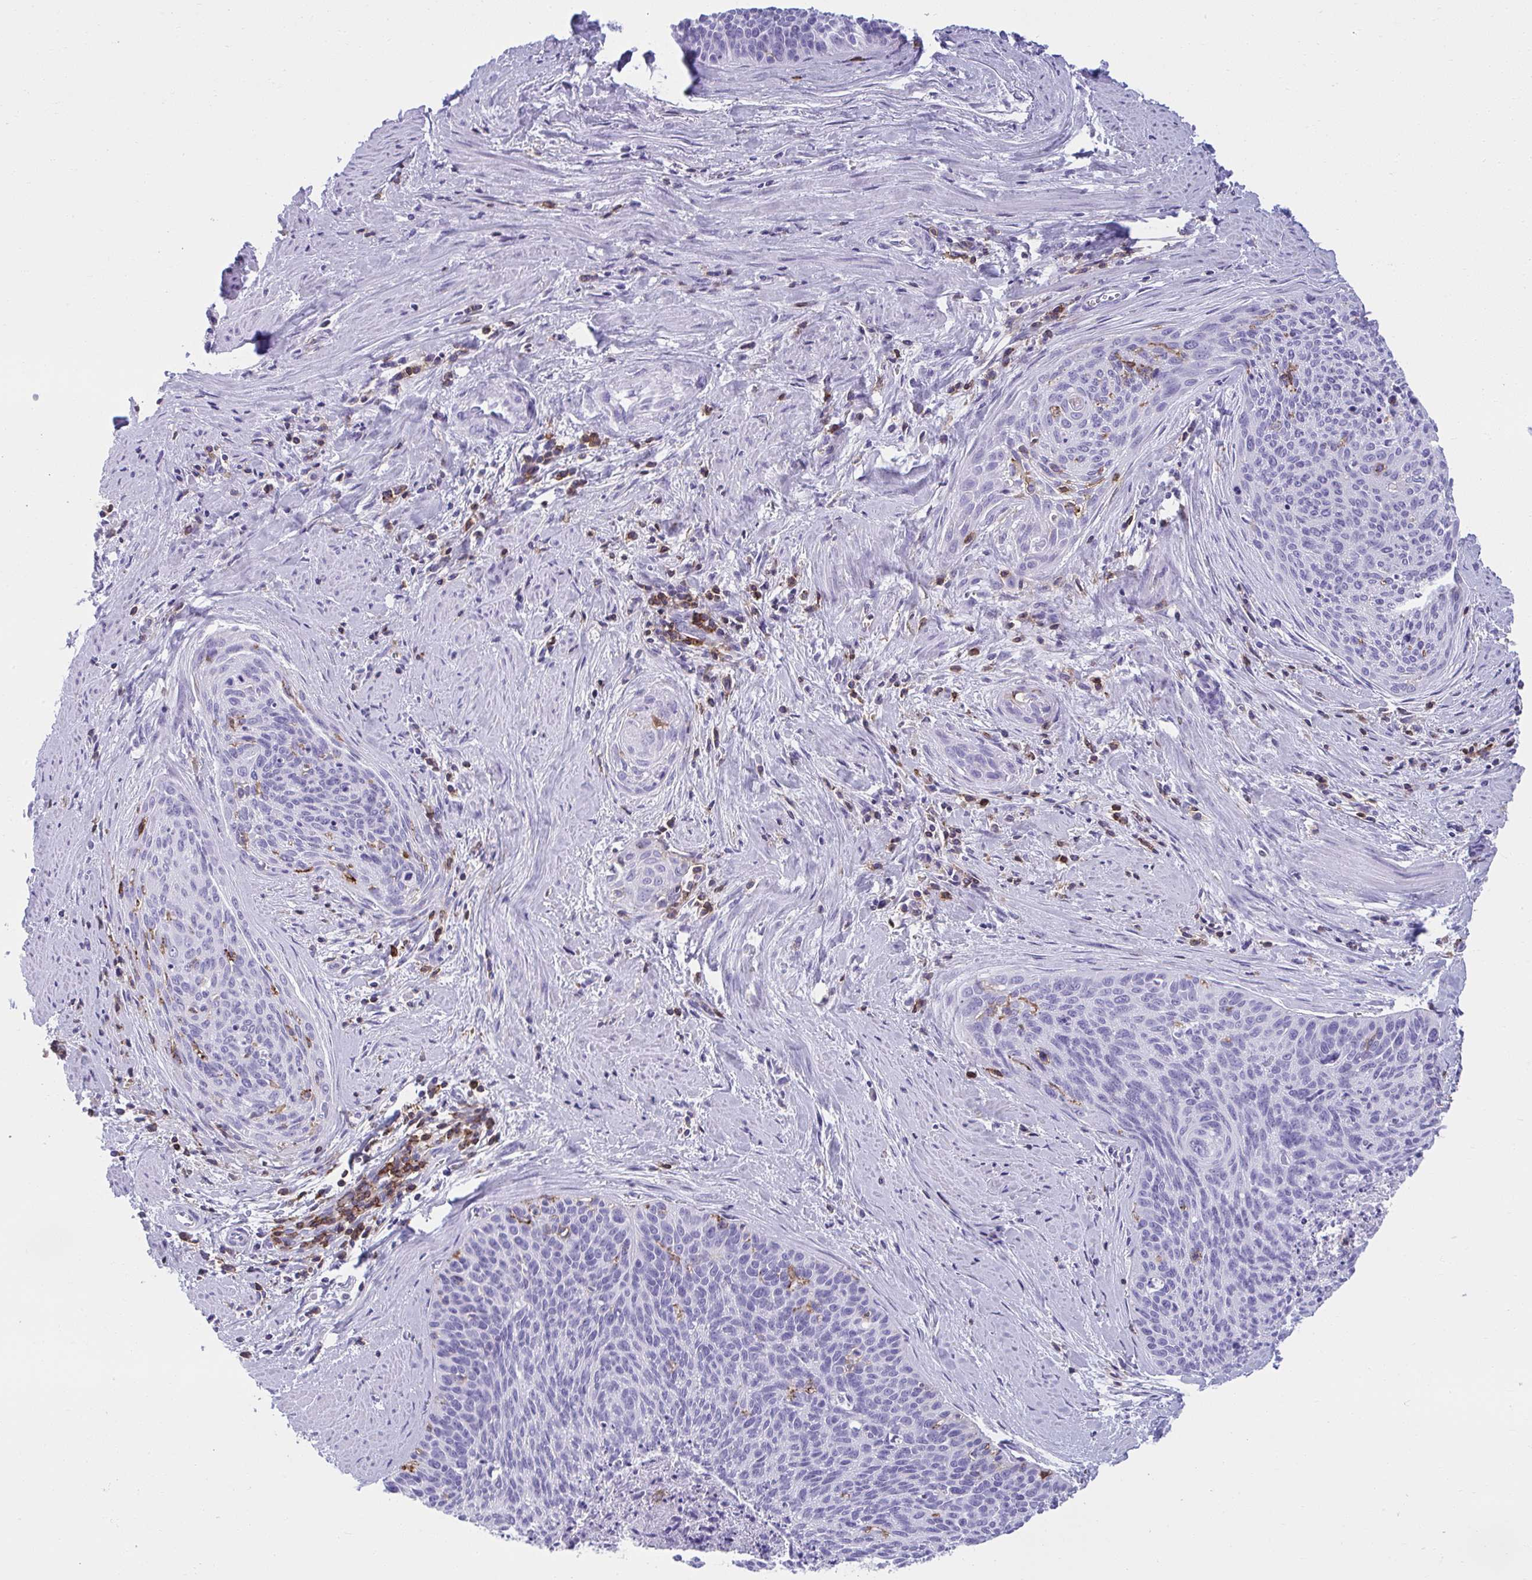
{"staining": {"intensity": "negative", "quantity": "none", "location": "none"}, "tissue": "cervical cancer", "cell_type": "Tumor cells", "image_type": "cancer", "snomed": [{"axis": "morphology", "description": "Squamous cell carcinoma, NOS"}, {"axis": "topography", "description": "Cervix"}], "caption": "An immunohistochemistry (IHC) micrograph of cervical cancer is shown. There is no staining in tumor cells of cervical cancer.", "gene": "SPN", "patient": {"sex": "female", "age": 55}}